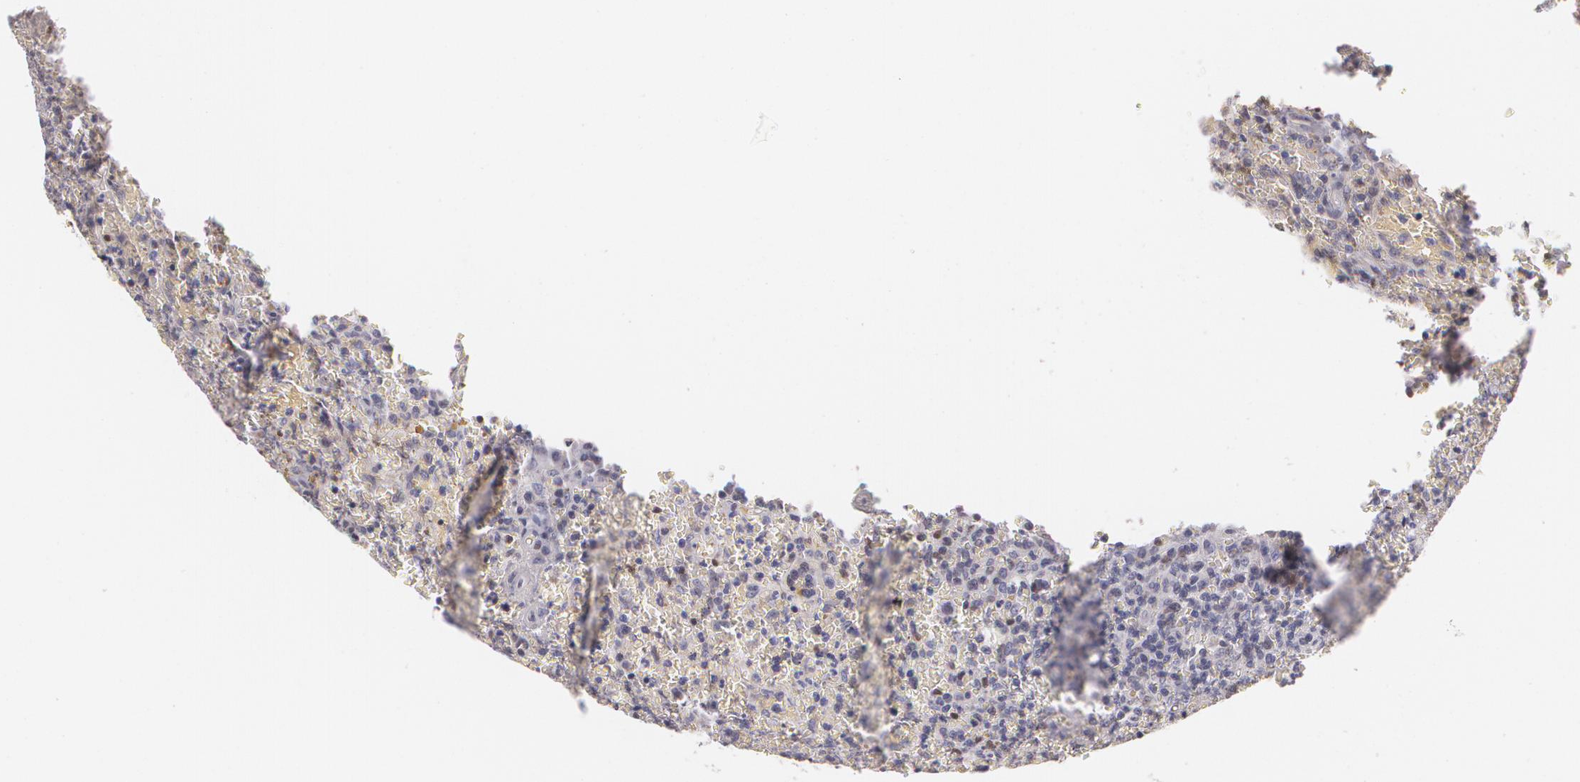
{"staining": {"intensity": "negative", "quantity": "none", "location": "none"}, "tissue": "lymphoma", "cell_type": "Tumor cells", "image_type": "cancer", "snomed": [{"axis": "morphology", "description": "Malignant lymphoma, non-Hodgkin's type, High grade"}, {"axis": "topography", "description": "Spleen"}, {"axis": "topography", "description": "Lymph node"}], "caption": "IHC image of neoplastic tissue: human high-grade malignant lymphoma, non-Hodgkin's type stained with DAB demonstrates no significant protein expression in tumor cells.", "gene": "ZBTB16", "patient": {"sex": "female", "age": 70}}